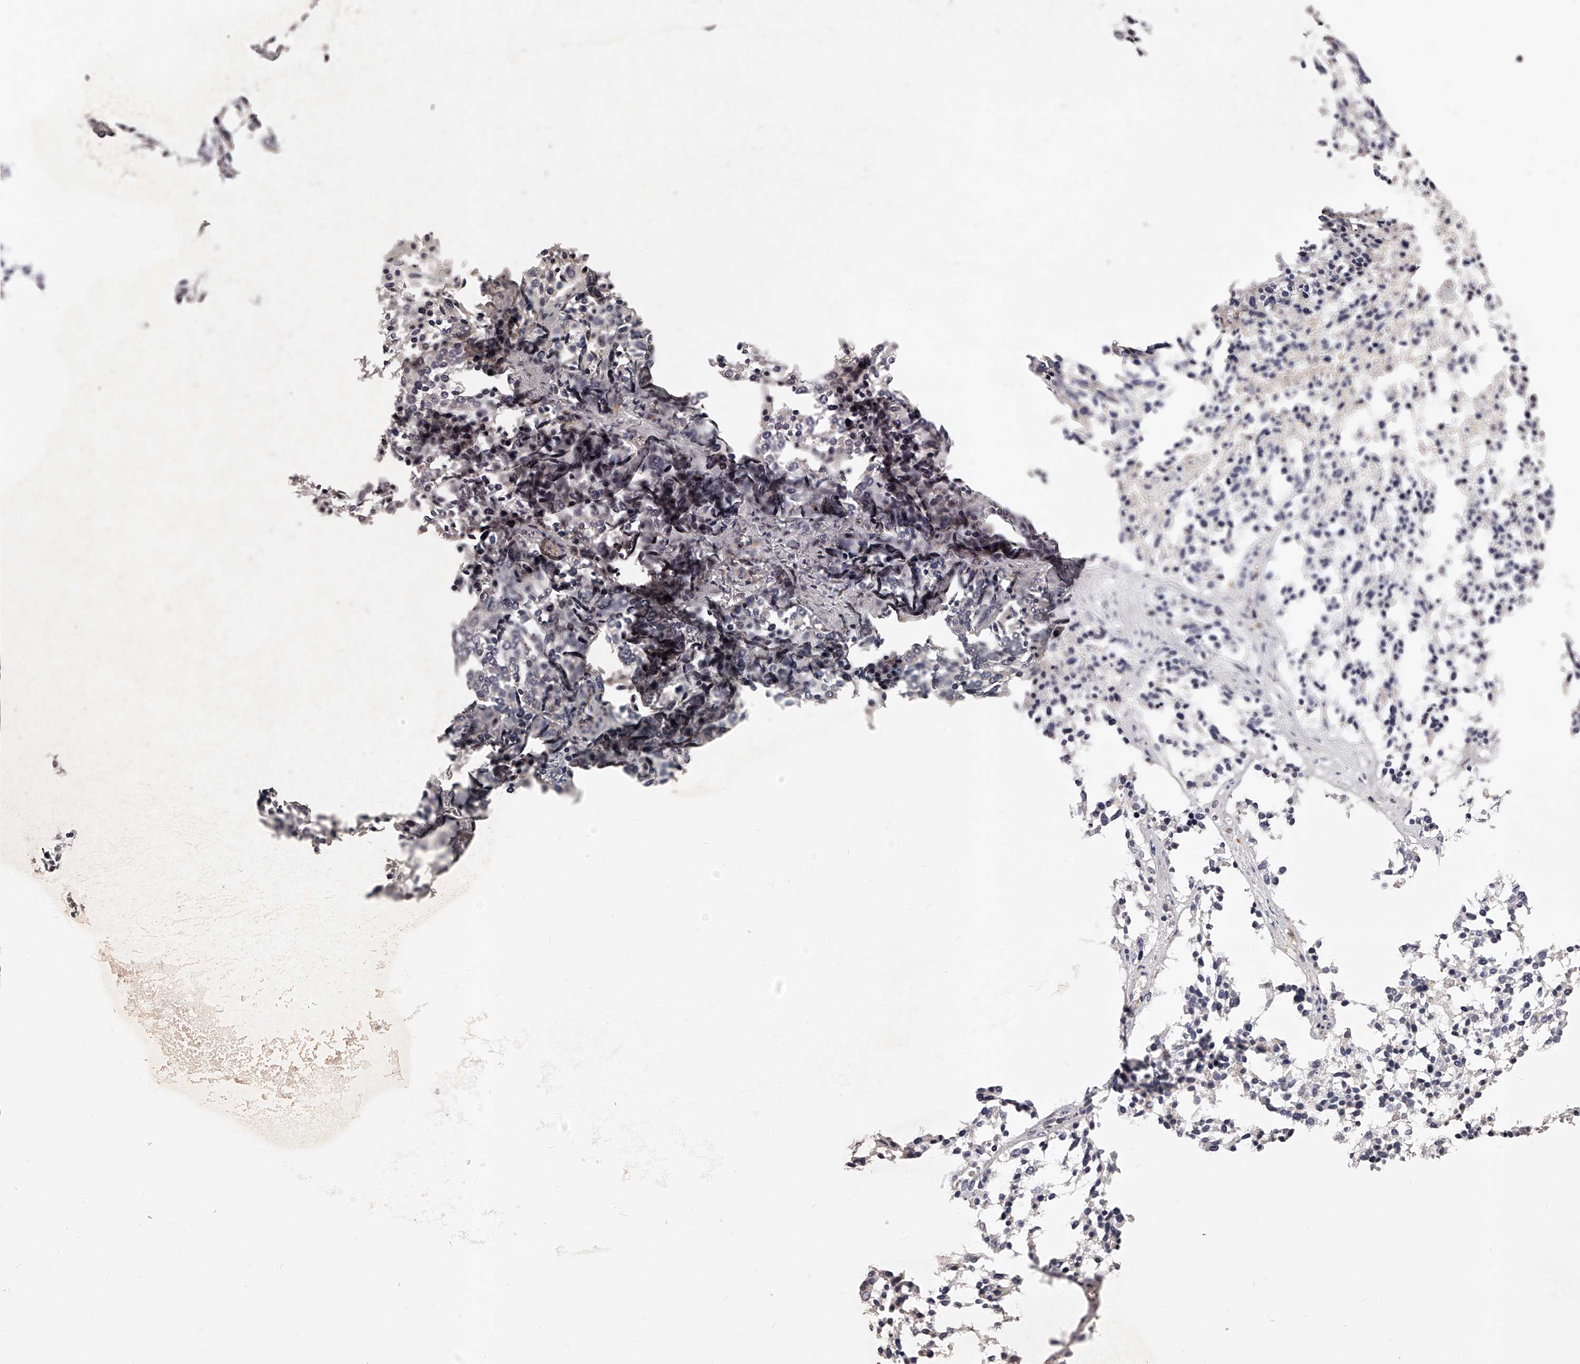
{"staining": {"intensity": "negative", "quantity": "none", "location": "none"}, "tissue": "ovarian cancer", "cell_type": "Tumor cells", "image_type": "cancer", "snomed": [{"axis": "morphology", "description": "Cystadenocarcinoma, serous, NOS"}, {"axis": "topography", "description": "Ovary"}], "caption": "High magnification brightfield microscopy of ovarian cancer stained with DAB (brown) and counterstained with hematoxylin (blue): tumor cells show no significant positivity. (Brightfield microscopy of DAB IHC at high magnification).", "gene": "PHACTR1", "patient": {"sex": "female", "age": 44}}